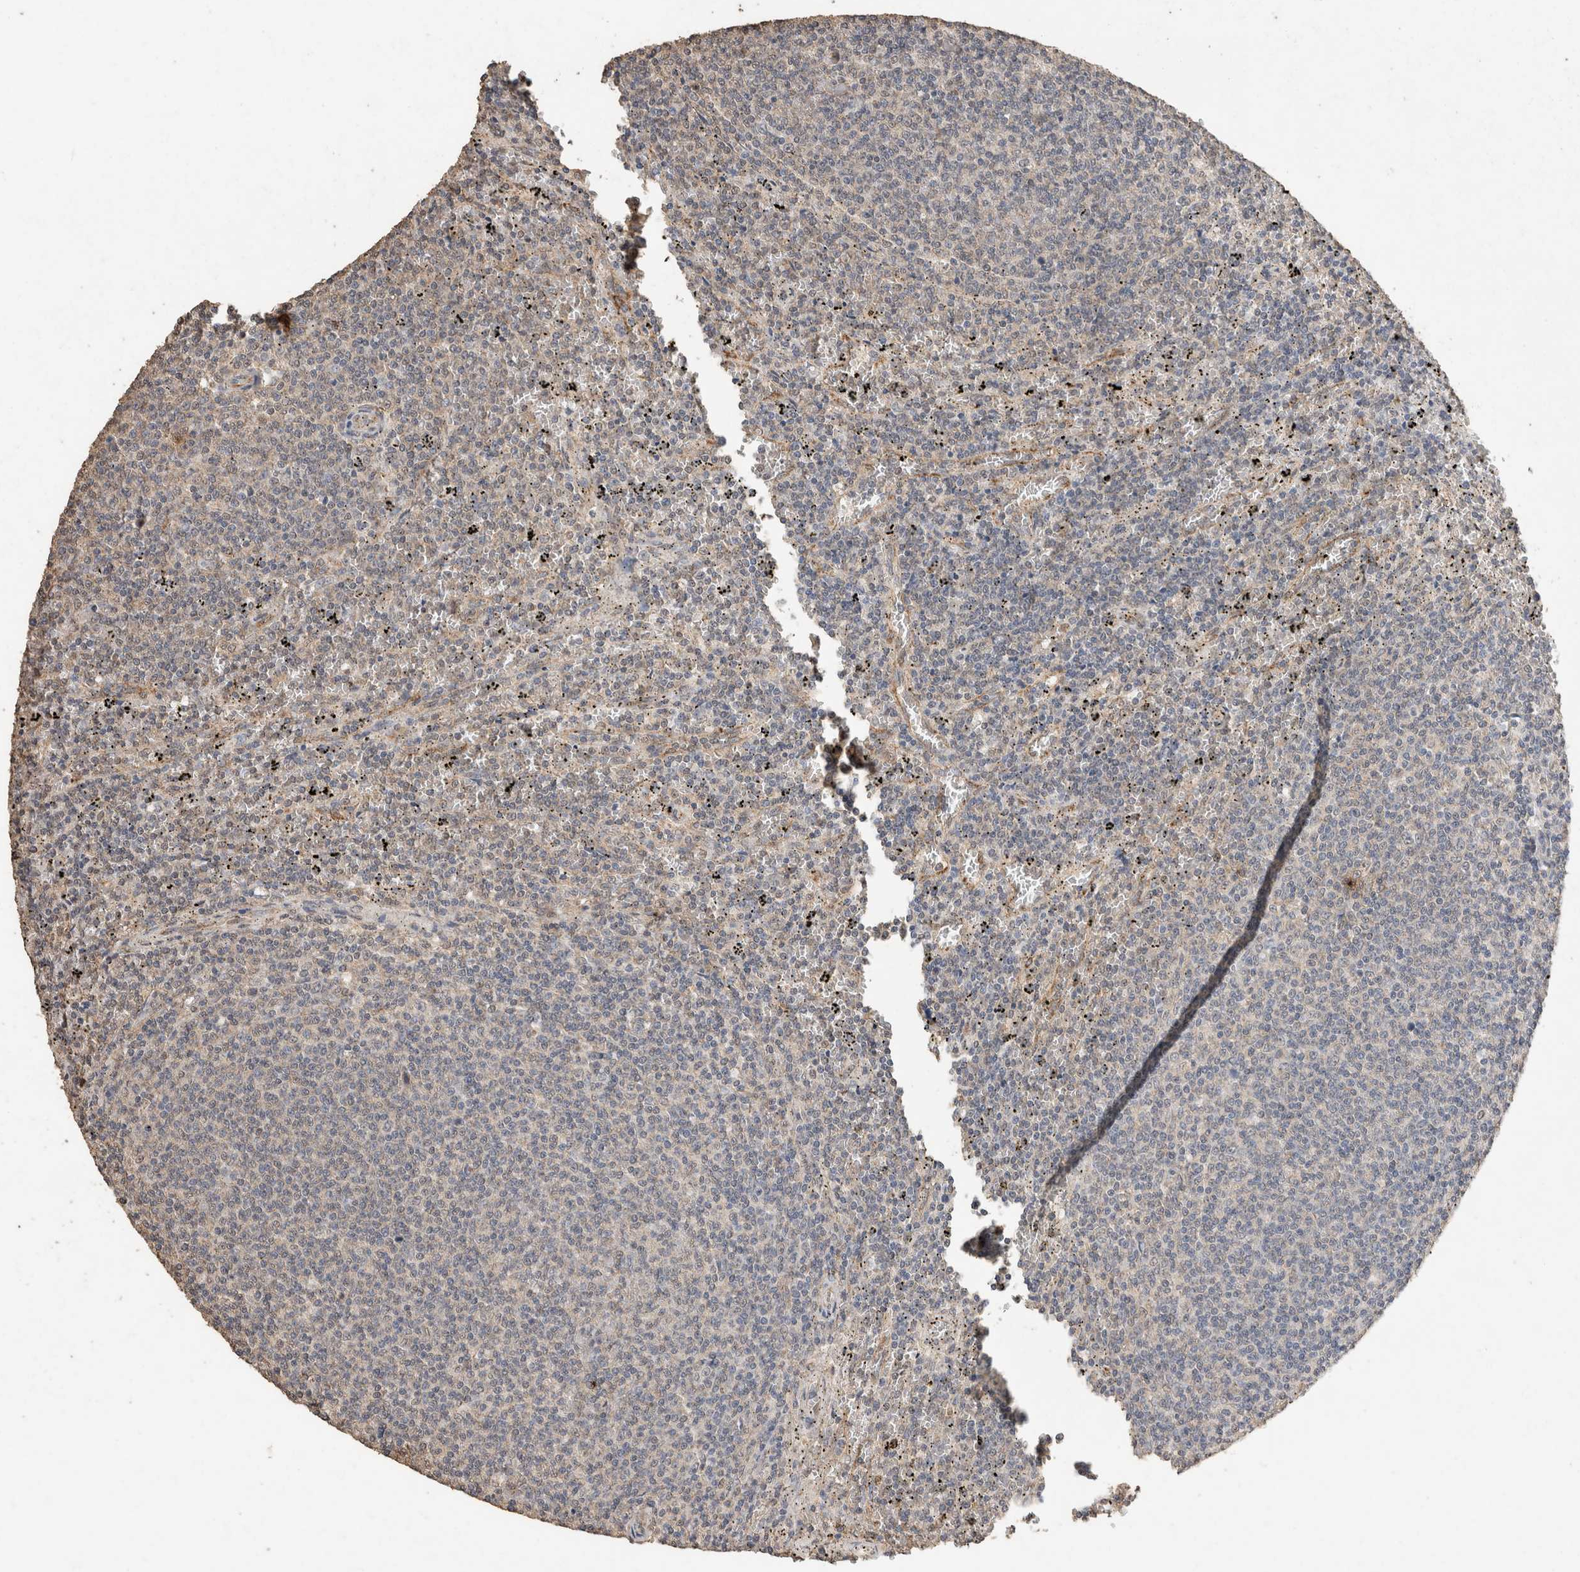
{"staining": {"intensity": "negative", "quantity": "none", "location": "none"}, "tissue": "lymphoma", "cell_type": "Tumor cells", "image_type": "cancer", "snomed": [{"axis": "morphology", "description": "Malignant lymphoma, non-Hodgkin's type, Low grade"}, {"axis": "topography", "description": "Spleen"}], "caption": "Tumor cells are negative for protein expression in human malignant lymphoma, non-Hodgkin's type (low-grade).", "gene": "C1QTNF5", "patient": {"sex": "female", "age": 50}}